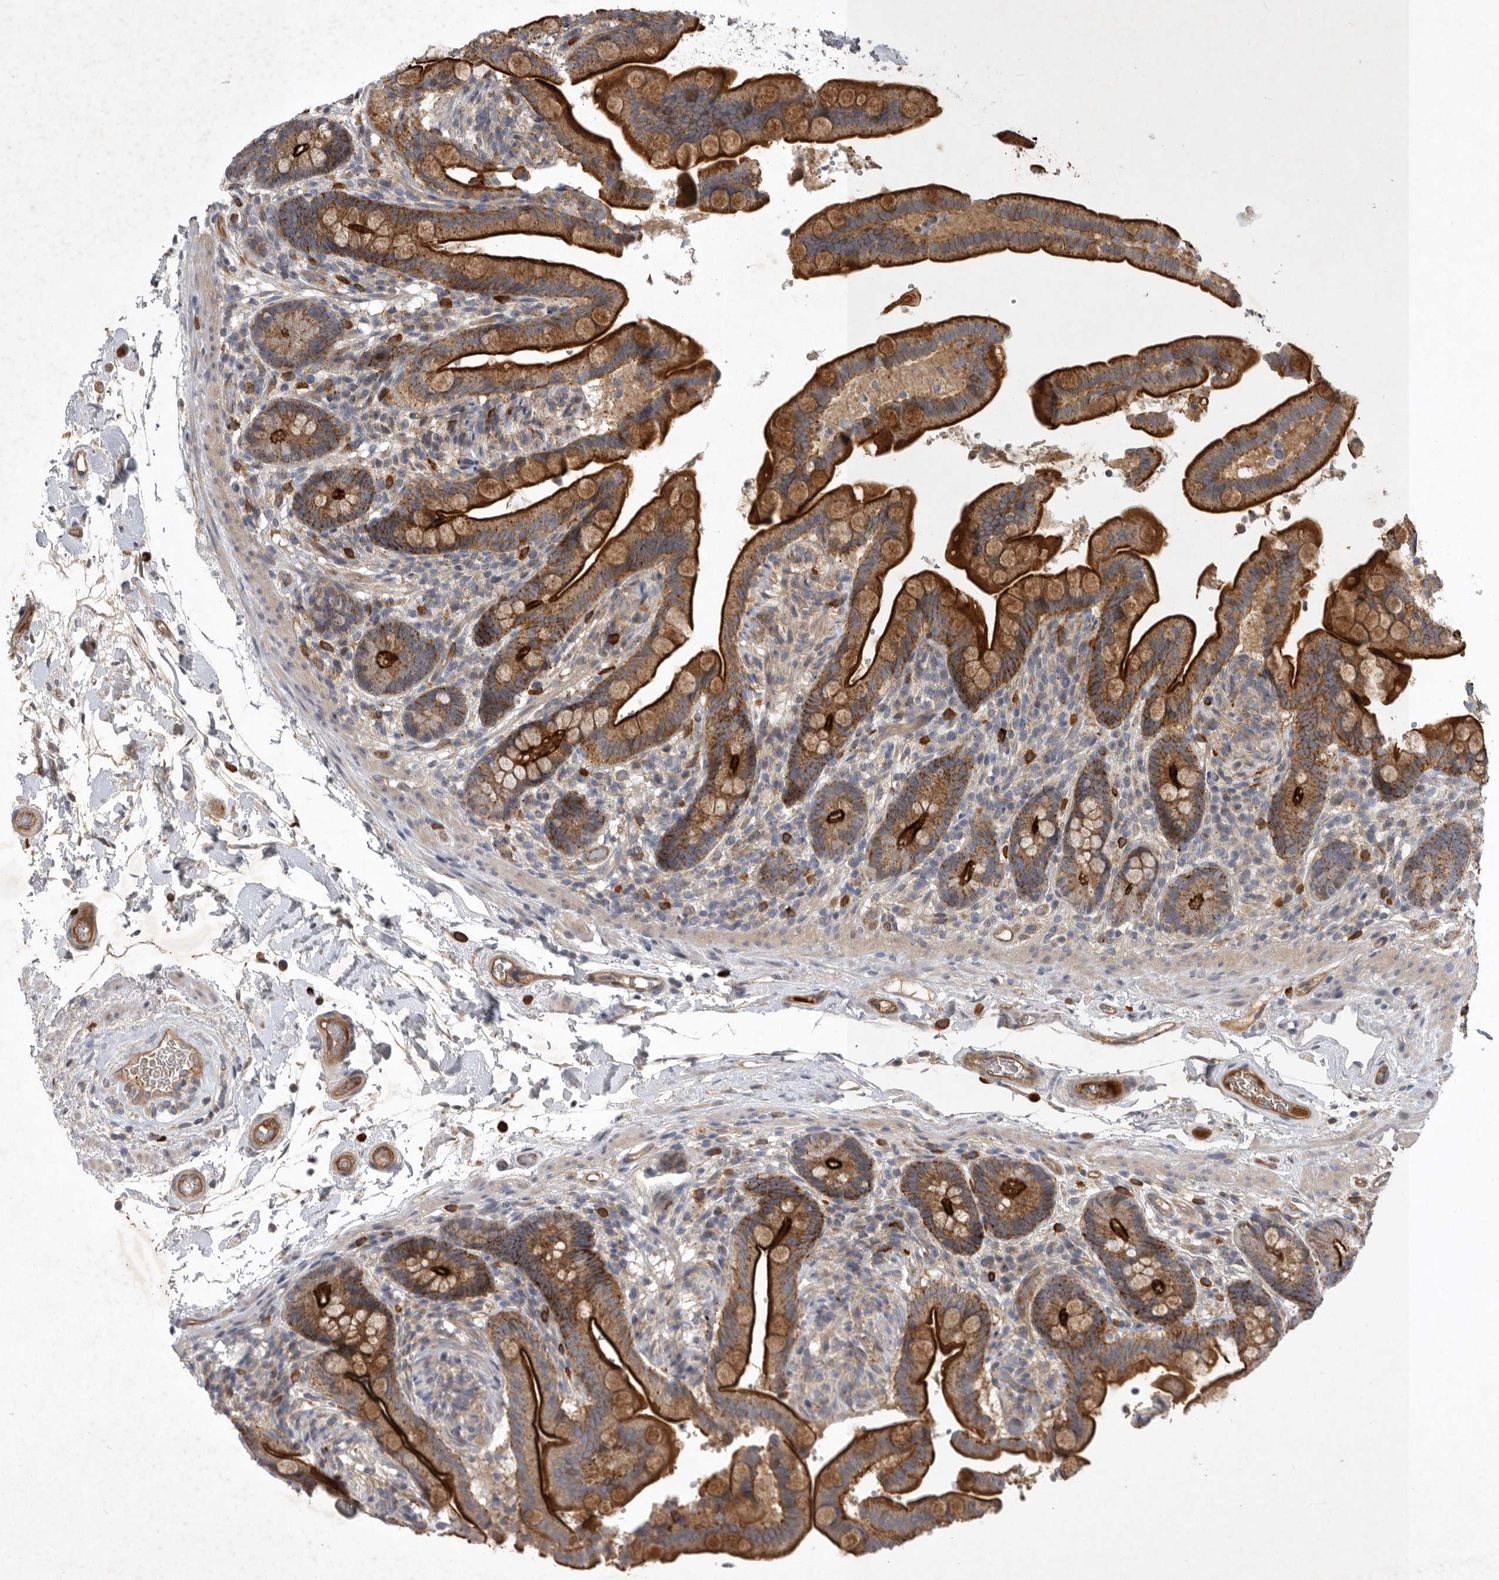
{"staining": {"intensity": "strong", "quantity": ">75%", "location": "cytoplasmic/membranous"}, "tissue": "colon", "cell_type": "Endothelial cells", "image_type": "normal", "snomed": [{"axis": "morphology", "description": "Normal tissue, NOS"}, {"axis": "topography", "description": "Smooth muscle"}, {"axis": "topography", "description": "Colon"}], "caption": "High-power microscopy captured an IHC photomicrograph of benign colon, revealing strong cytoplasmic/membranous expression in approximately >75% of endothelial cells. The staining was performed using DAB, with brown indicating positive protein expression. Nuclei are stained blue with hematoxylin.", "gene": "MLPH", "patient": {"sex": "male", "age": 73}}